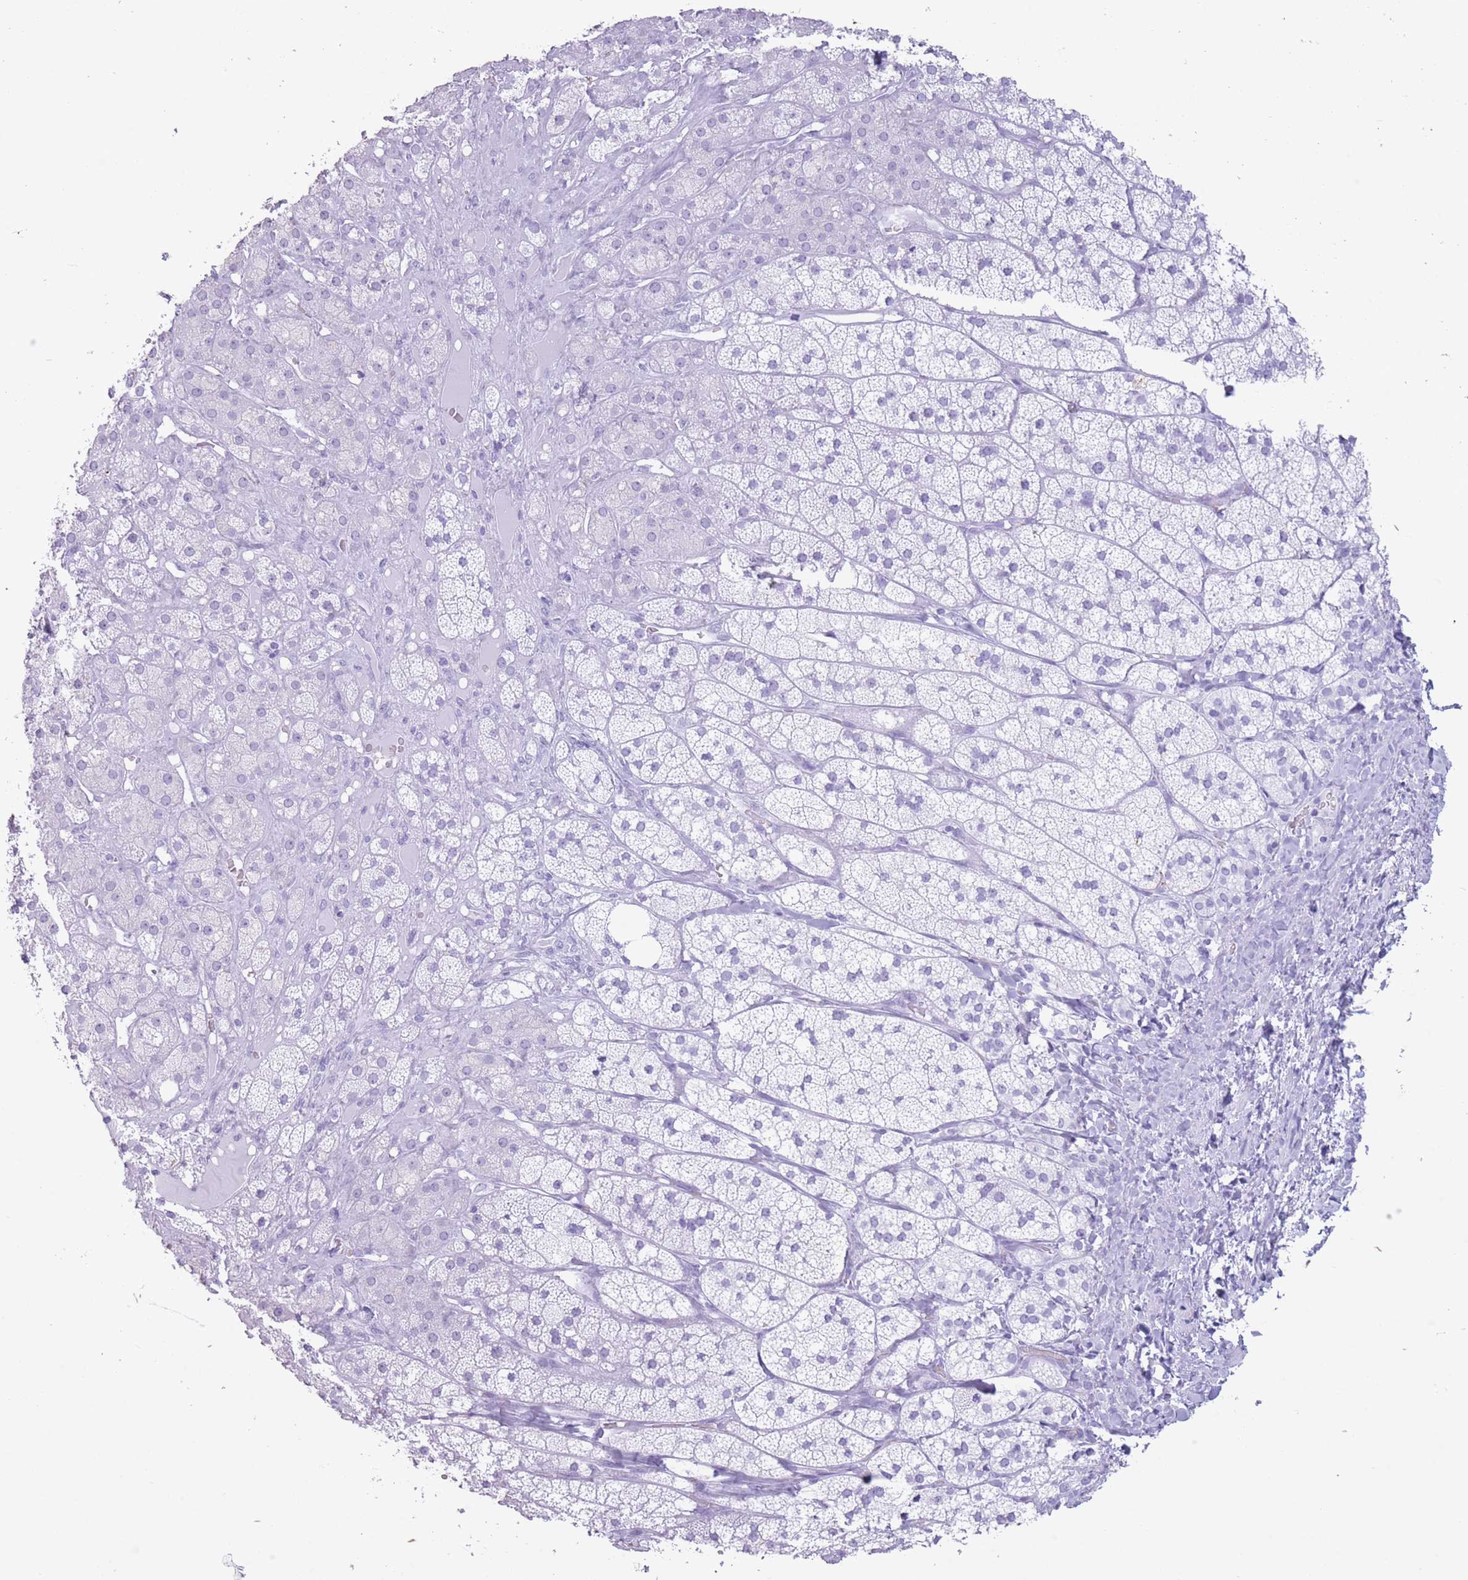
{"staining": {"intensity": "negative", "quantity": "none", "location": "none"}, "tissue": "adrenal gland", "cell_type": "Glandular cells", "image_type": "normal", "snomed": [{"axis": "morphology", "description": "Normal tissue, NOS"}, {"axis": "topography", "description": "Adrenal gland"}], "caption": "Immunohistochemical staining of benign adrenal gland reveals no significant expression in glandular cells. Nuclei are stained in blue.", "gene": "OR4F16", "patient": {"sex": "female", "age": 52}}